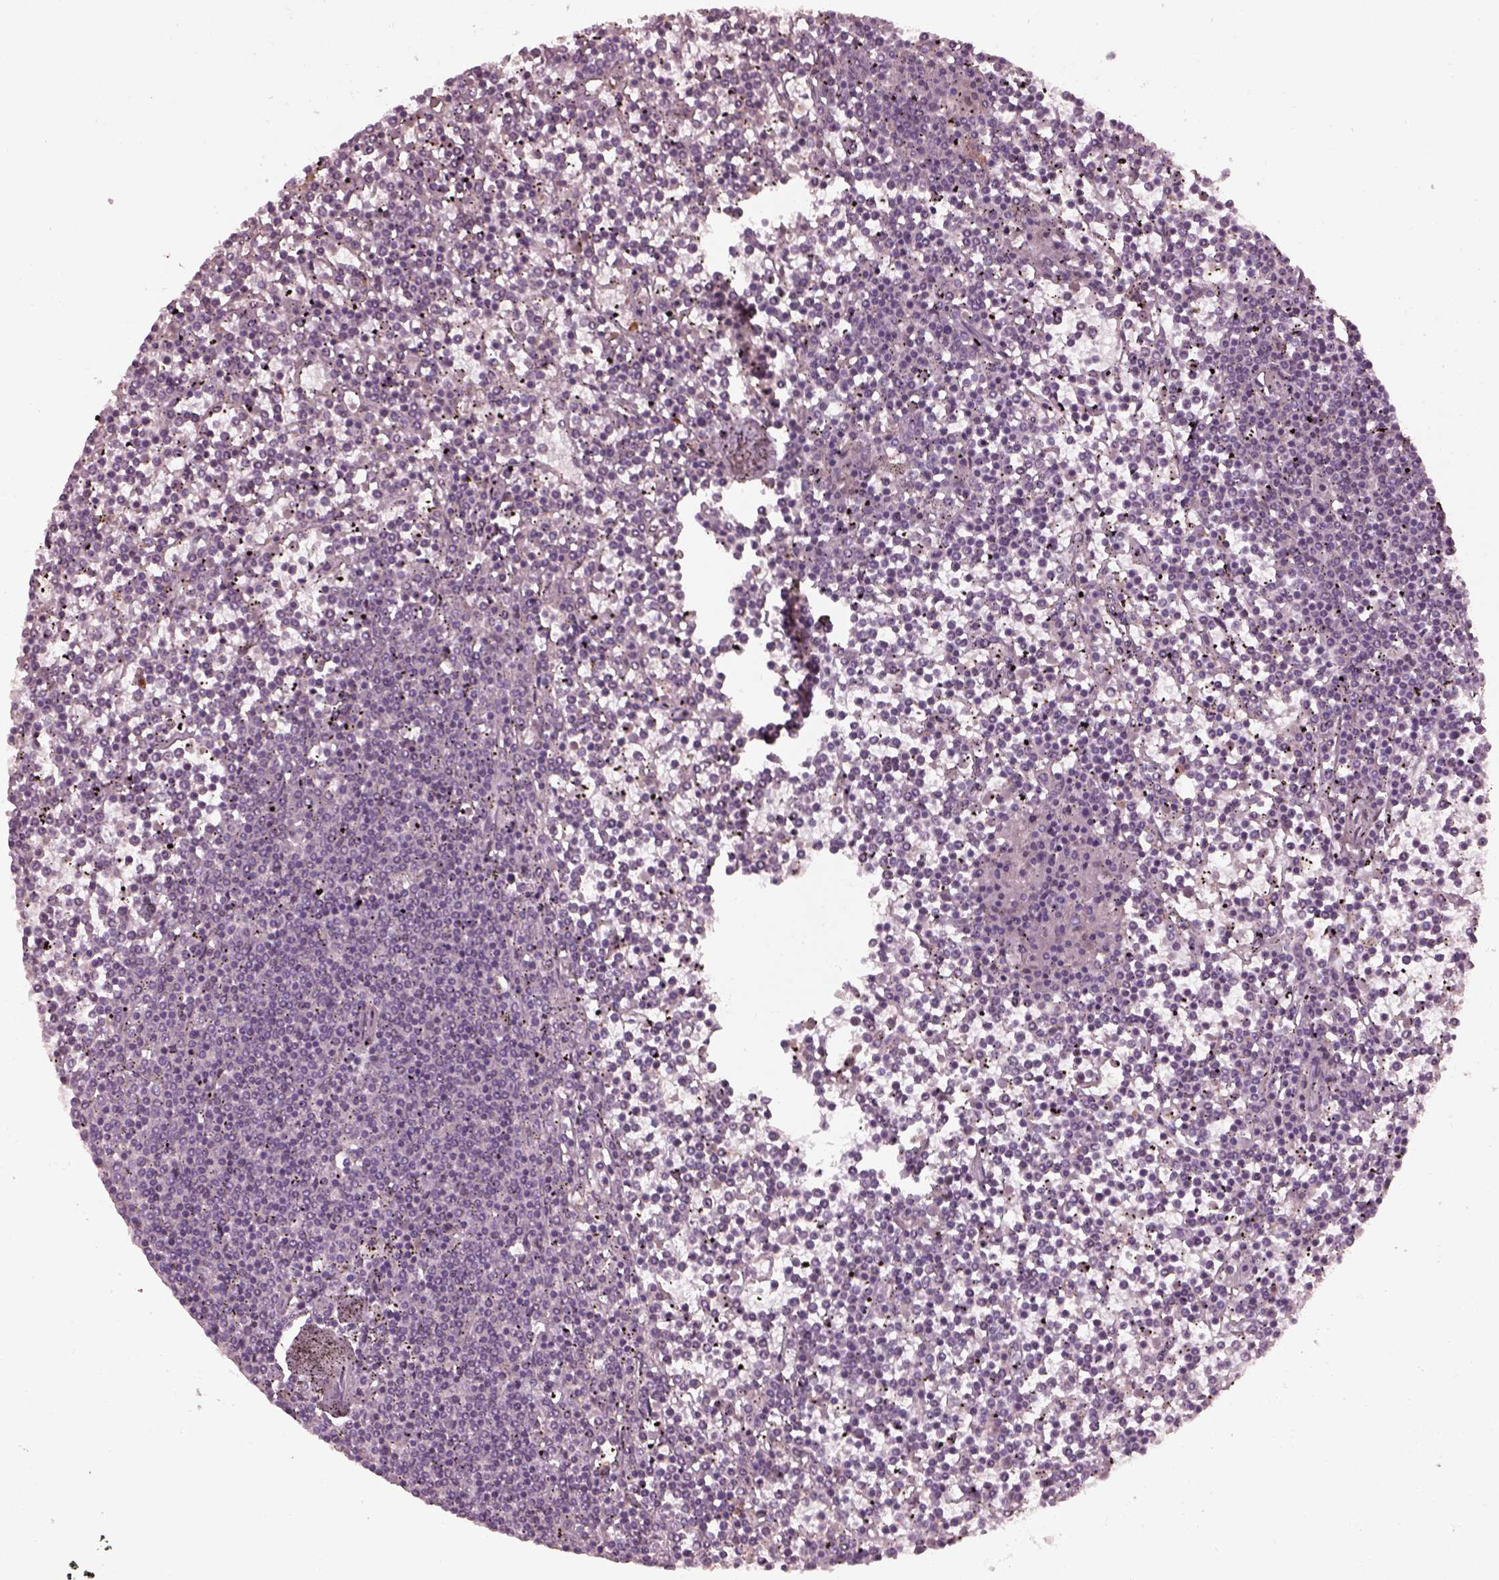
{"staining": {"intensity": "negative", "quantity": "none", "location": "none"}, "tissue": "lymphoma", "cell_type": "Tumor cells", "image_type": "cancer", "snomed": [{"axis": "morphology", "description": "Malignant lymphoma, non-Hodgkin's type, Low grade"}, {"axis": "topography", "description": "Spleen"}], "caption": "Human lymphoma stained for a protein using immunohistochemistry displays no expression in tumor cells.", "gene": "EFEMP1", "patient": {"sex": "female", "age": 19}}